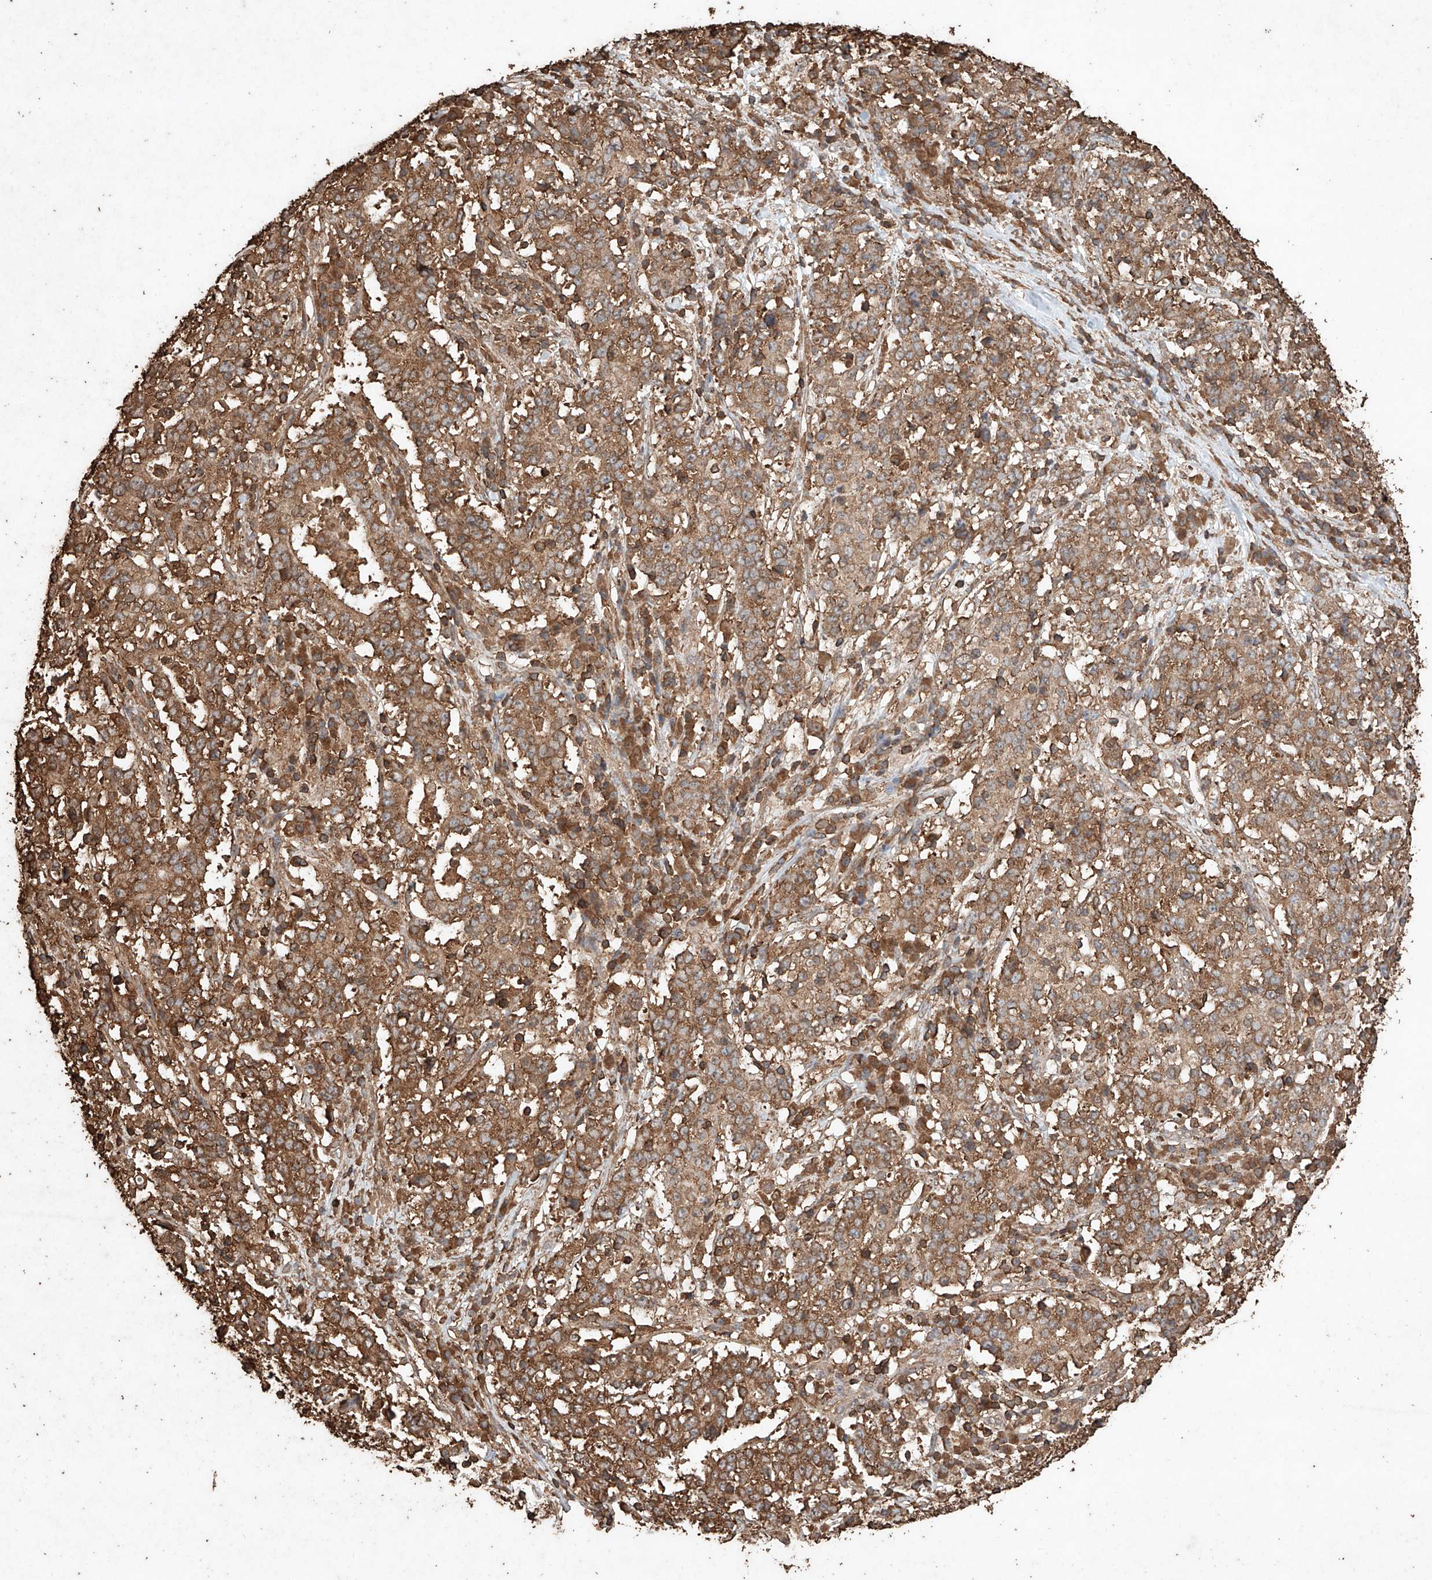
{"staining": {"intensity": "moderate", "quantity": ">75%", "location": "cytoplasmic/membranous"}, "tissue": "stomach cancer", "cell_type": "Tumor cells", "image_type": "cancer", "snomed": [{"axis": "morphology", "description": "Adenocarcinoma, NOS"}, {"axis": "topography", "description": "Stomach"}], "caption": "Immunohistochemical staining of stomach cancer (adenocarcinoma) exhibits medium levels of moderate cytoplasmic/membranous staining in approximately >75% of tumor cells.", "gene": "M6PR", "patient": {"sex": "male", "age": 59}}